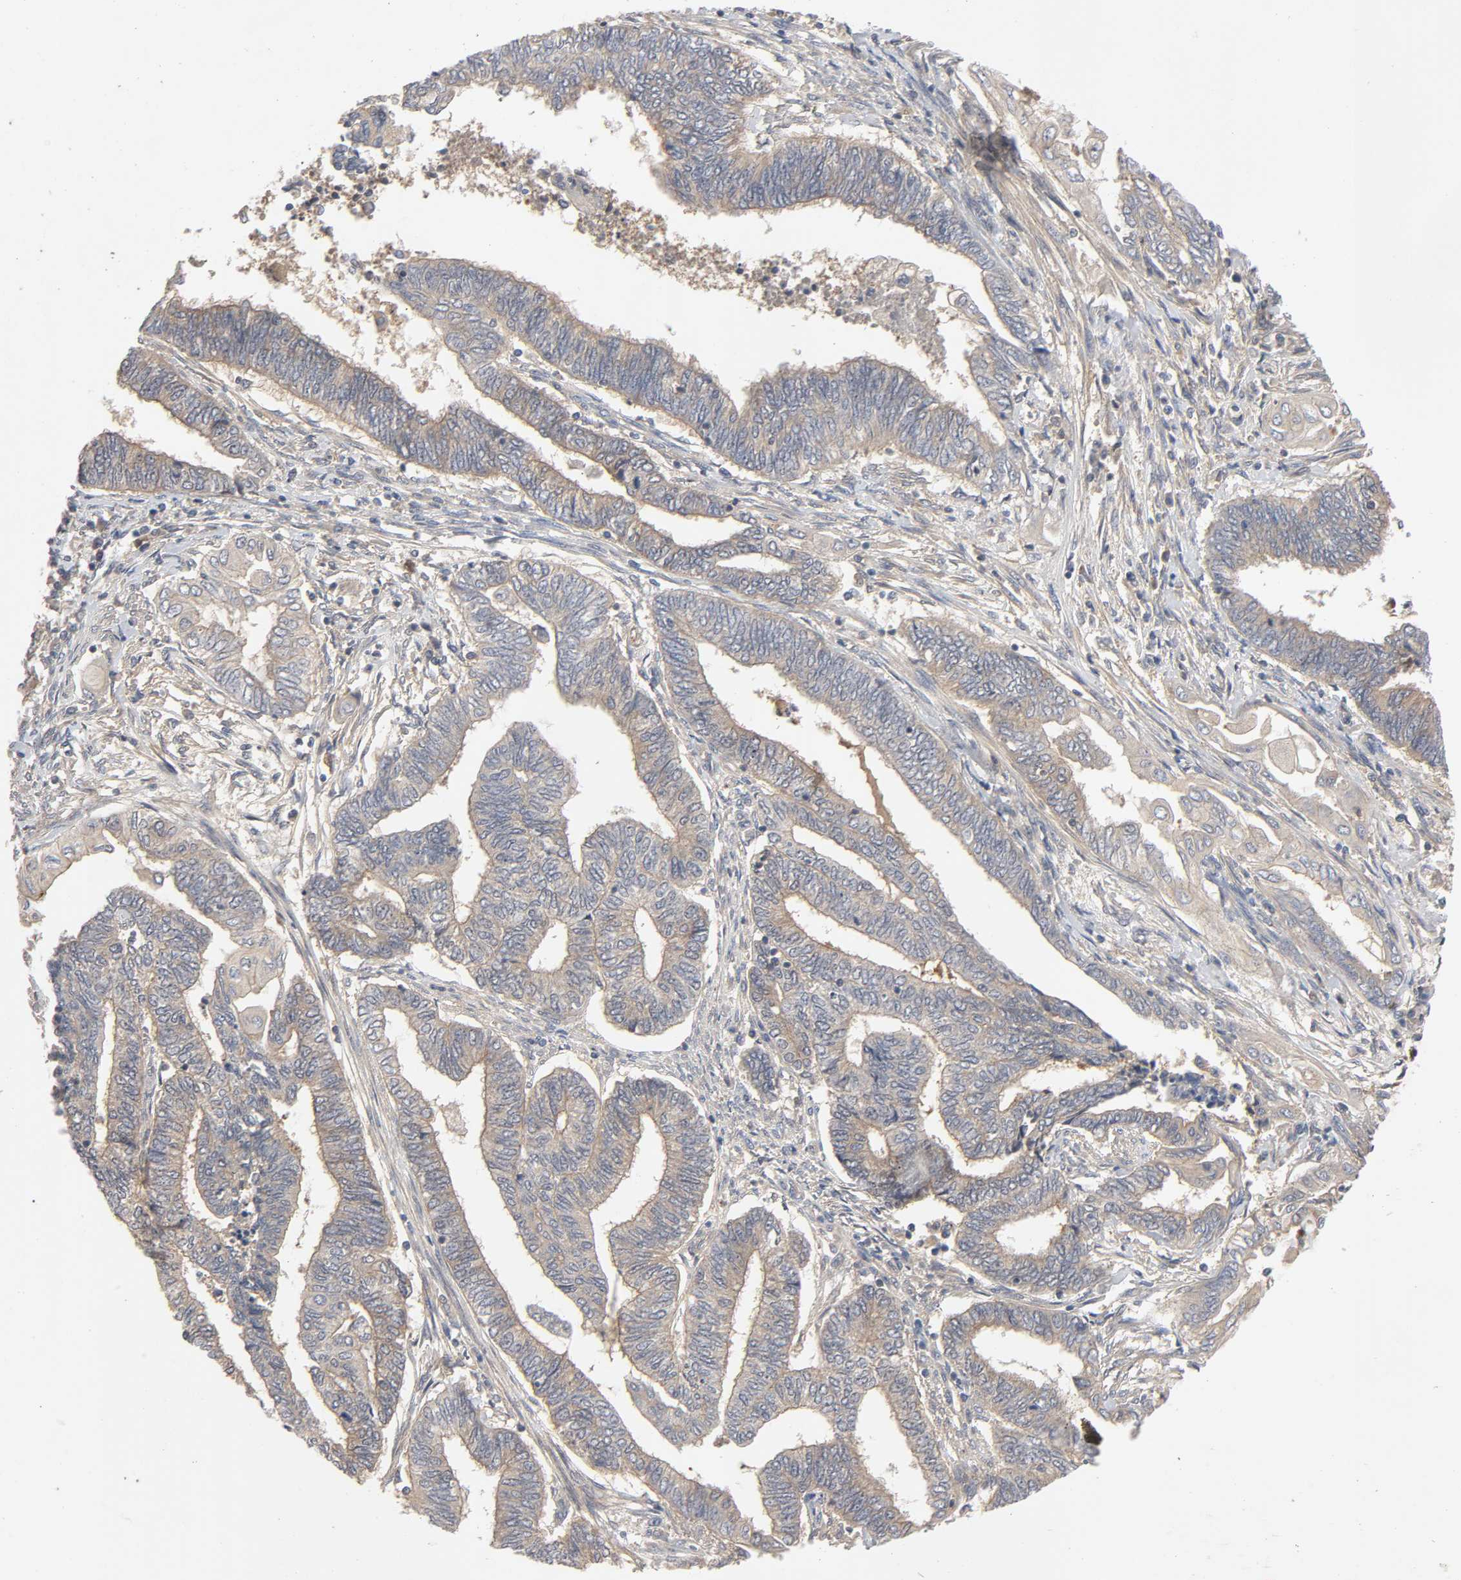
{"staining": {"intensity": "moderate", "quantity": ">75%", "location": "cytoplasmic/membranous"}, "tissue": "endometrial cancer", "cell_type": "Tumor cells", "image_type": "cancer", "snomed": [{"axis": "morphology", "description": "Adenocarcinoma, NOS"}, {"axis": "topography", "description": "Uterus"}, {"axis": "topography", "description": "Endometrium"}], "caption": "Immunohistochemistry staining of endometrial cancer (adenocarcinoma), which displays medium levels of moderate cytoplasmic/membranous positivity in about >75% of tumor cells indicating moderate cytoplasmic/membranous protein positivity. The staining was performed using DAB (3,3'-diaminobenzidine) (brown) for protein detection and nuclei were counterstained in hematoxylin (blue).", "gene": "CPB2", "patient": {"sex": "female", "age": 70}}